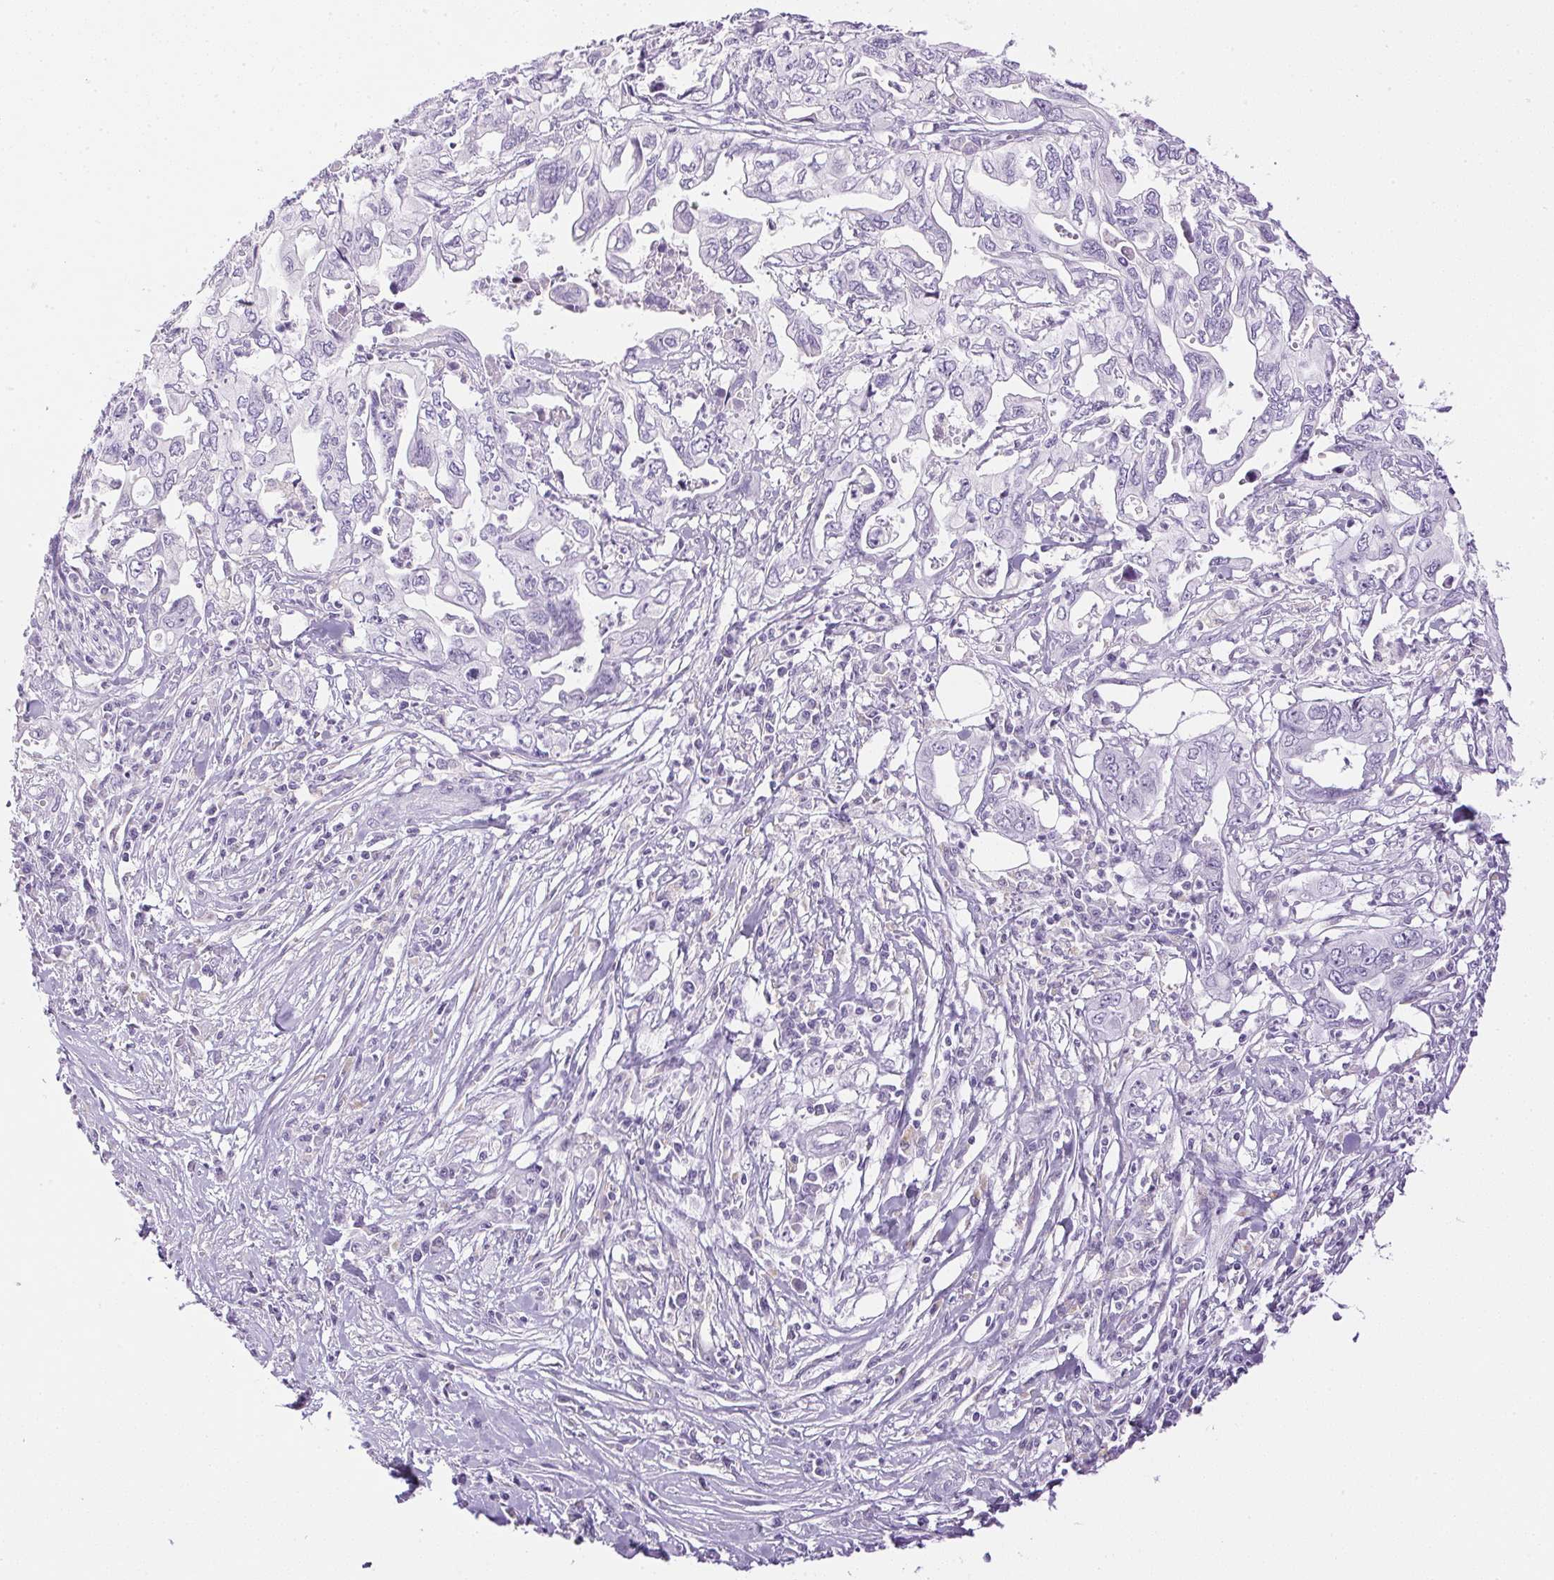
{"staining": {"intensity": "negative", "quantity": "none", "location": "none"}, "tissue": "pancreatic cancer", "cell_type": "Tumor cells", "image_type": "cancer", "snomed": [{"axis": "morphology", "description": "Adenocarcinoma, NOS"}, {"axis": "topography", "description": "Pancreas"}], "caption": "Pancreatic adenocarcinoma was stained to show a protein in brown. There is no significant expression in tumor cells.", "gene": "ATP6V1G3", "patient": {"sex": "male", "age": 68}}